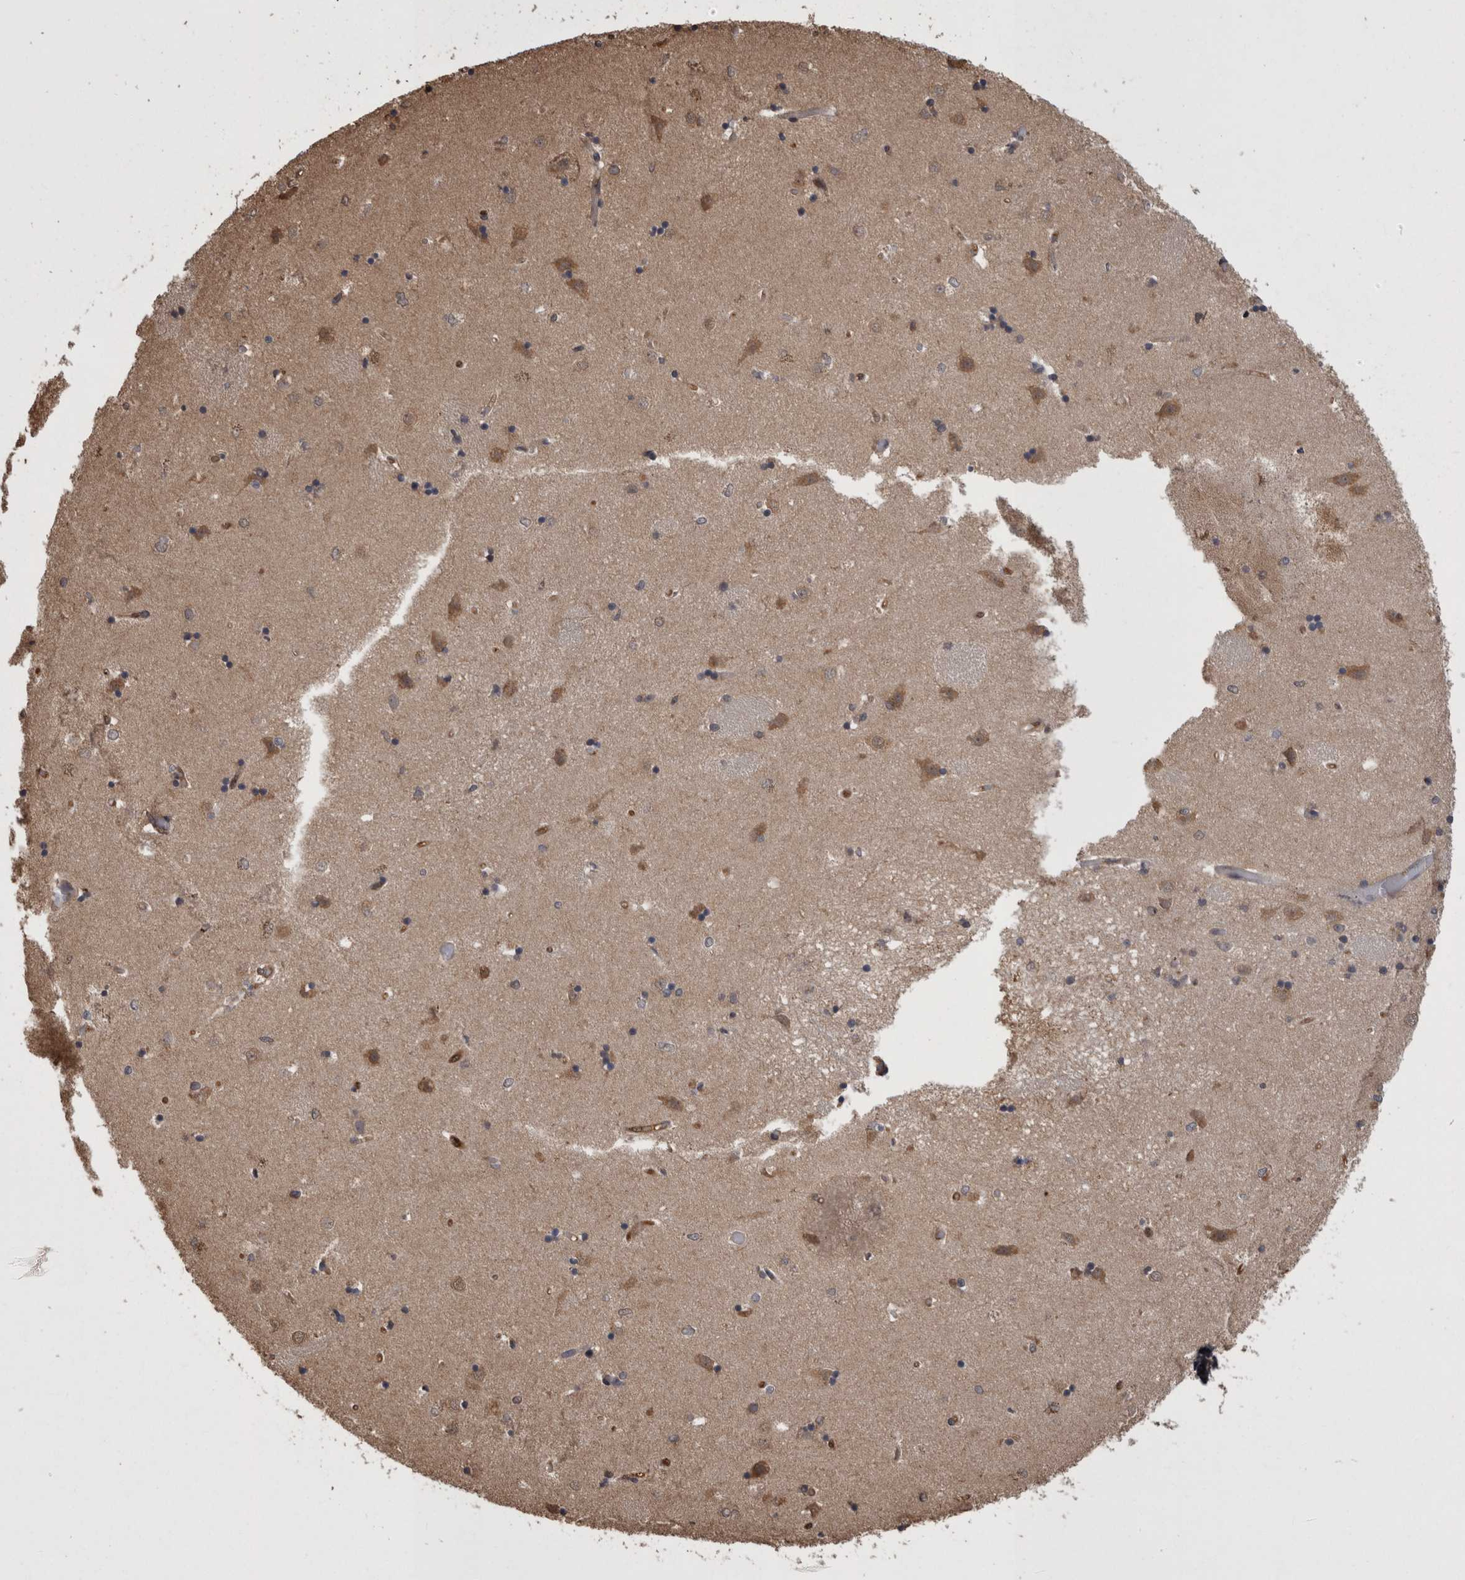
{"staining": {"intensity": "moderate", "quantity": "25%-75%", "location": "cytoplasmic/membranous"}, "tissue": "caudate", "cell_type": "Glial cells", "image_type": "normal", "snomed": [{"axis": "morphology", "description": "Normal tissue, NOS"}, {"axis": "topography", "description": "Lateral ventricle wall"}], "caption": "Moderate cytoplasmic/membranous staining for a protein is appreciated in approximately 25%-75% of glial cells of unremarkable caudate using immunohistochemistry.", "gene": "LXN", "patient": {"sex": "male", "age": 45}}